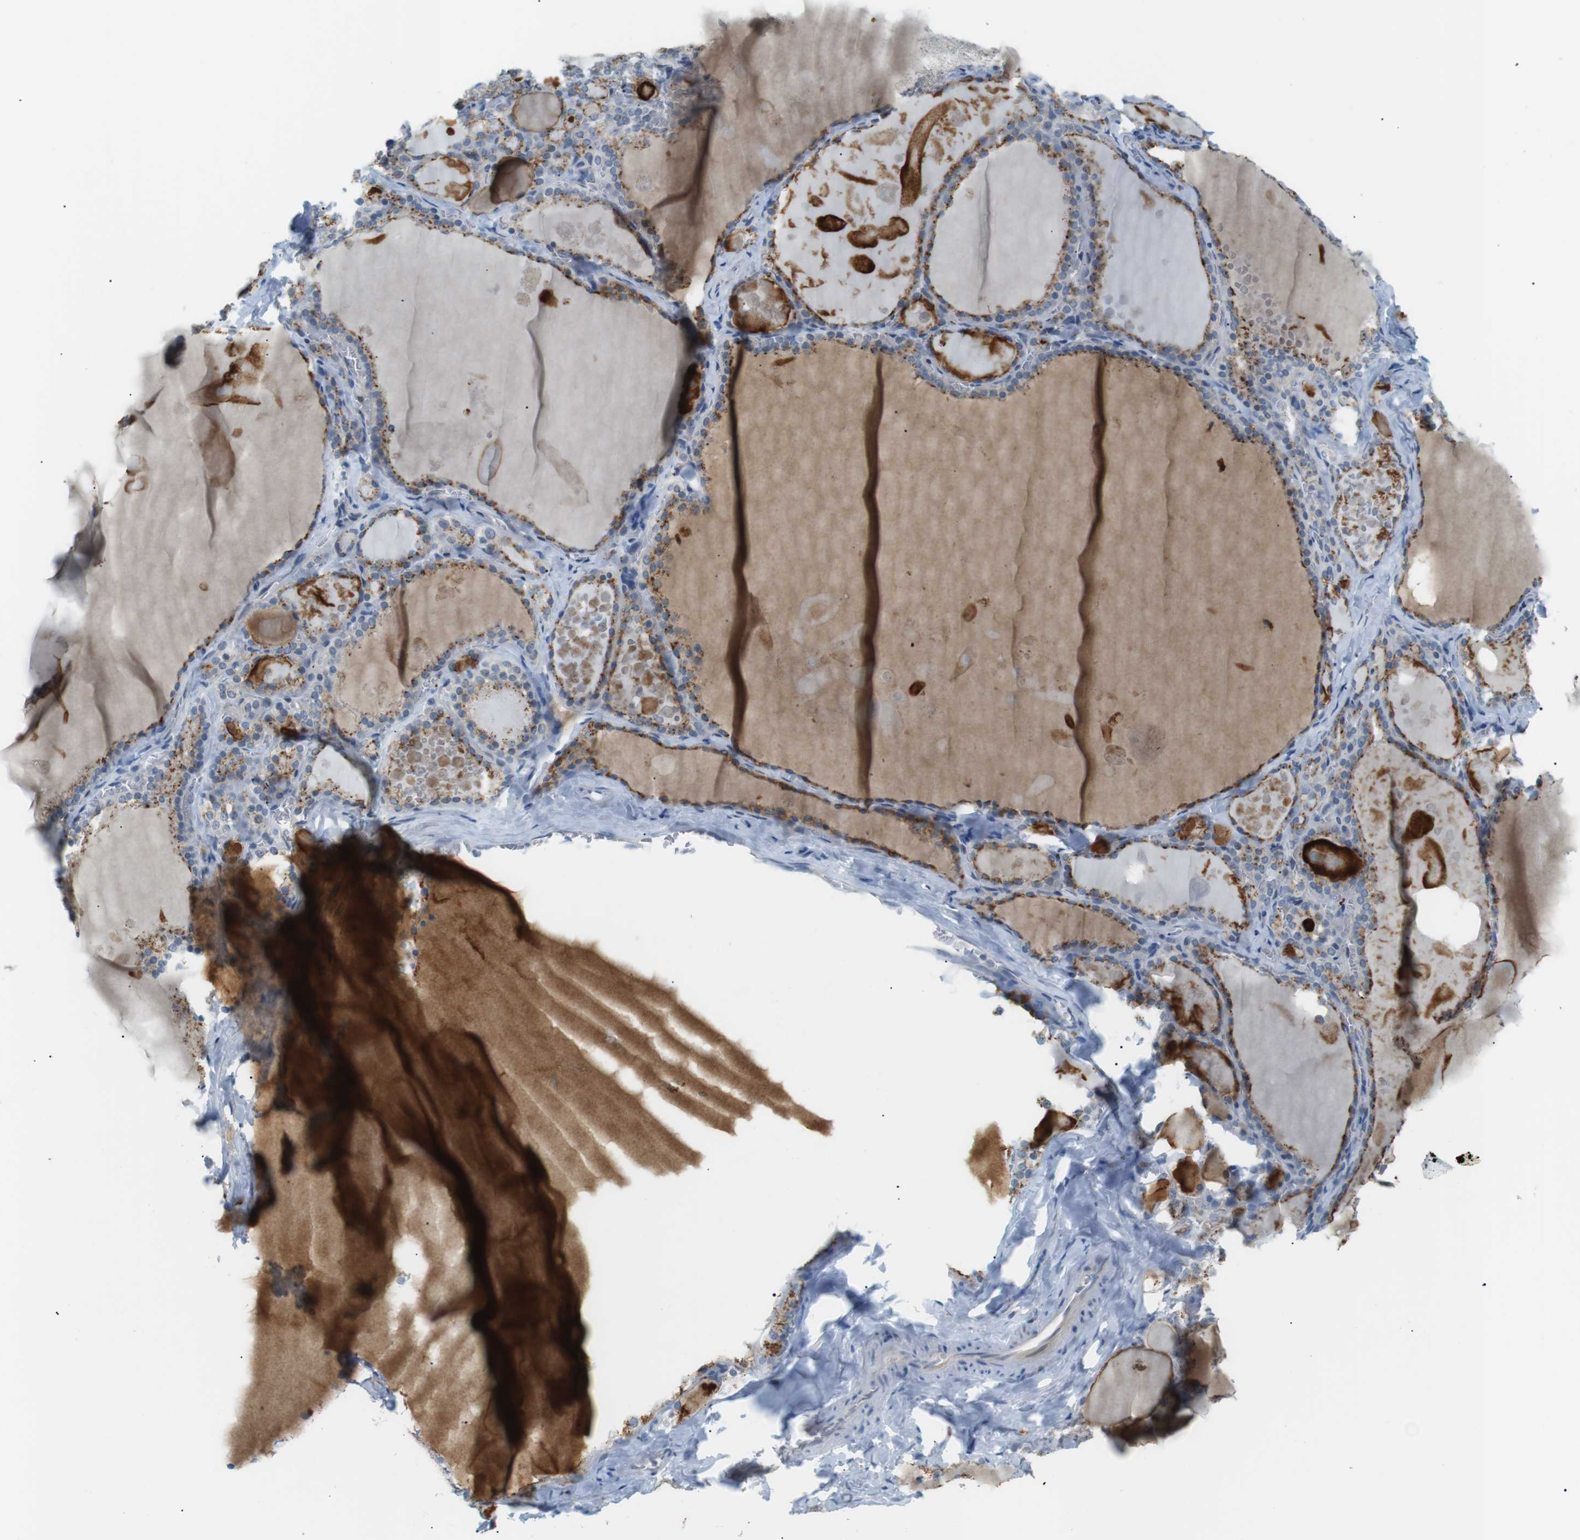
{"staining": {"intensity": "moderate", "quantity": ">75%", "location": "cytoplasmic/membranous"}, "tissue": "thyroid gland", "cell_type": "Glandular cells", "image_type": "normal", "snomed": [{"axis": "morphology", "description": "Normal tissue, NOS"}, {"axis": "topography", "description": "Thyroid gland"}], "caption": "There is medium levels of moderate cytoplasmic/membranous expression in glandular cells of normal thyroid gland, as demonstrated by immunohistochemical staining (brown color).", "gene": "B4GALNT2", "patient": {"sex": "male", "age": 56}}